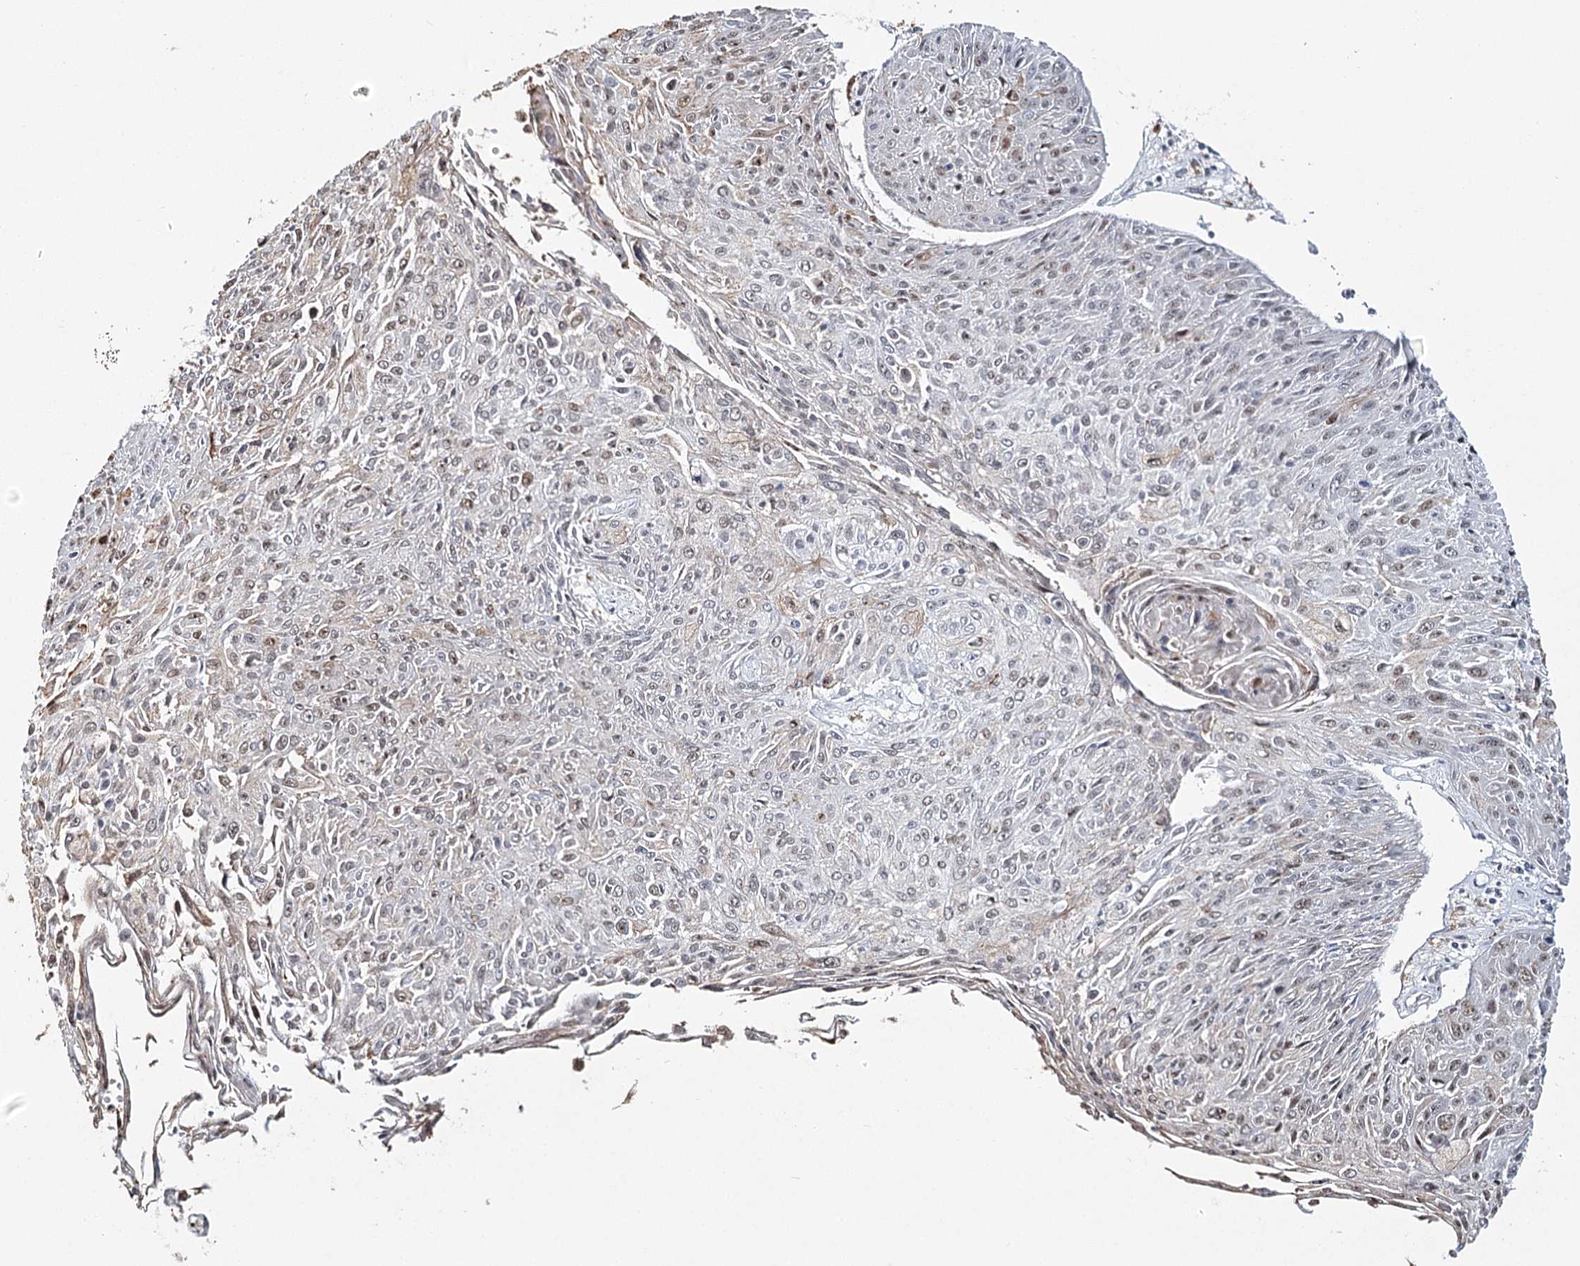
{"staining": {"intensity": "weak", "quantity": "25%-75%", "location": "nuclear"}, "tissue": "cervical cancer", "cell_type": "Tumor cells", "image_type": "cancer", "snomed": [{"axis": "morphology", "description": "Squamous cell carcinoma, NOS"}, {"axis": "topography", "description": "Cervix"}], "caption": "Human squamous cell carcinoma (cervical) stained with a brown dye shows weak nuclear positive expression in approximately 25%-75% of tumor cells.", "gene": "ATAD1", "patient": {"sex": "female", "age": 51}}